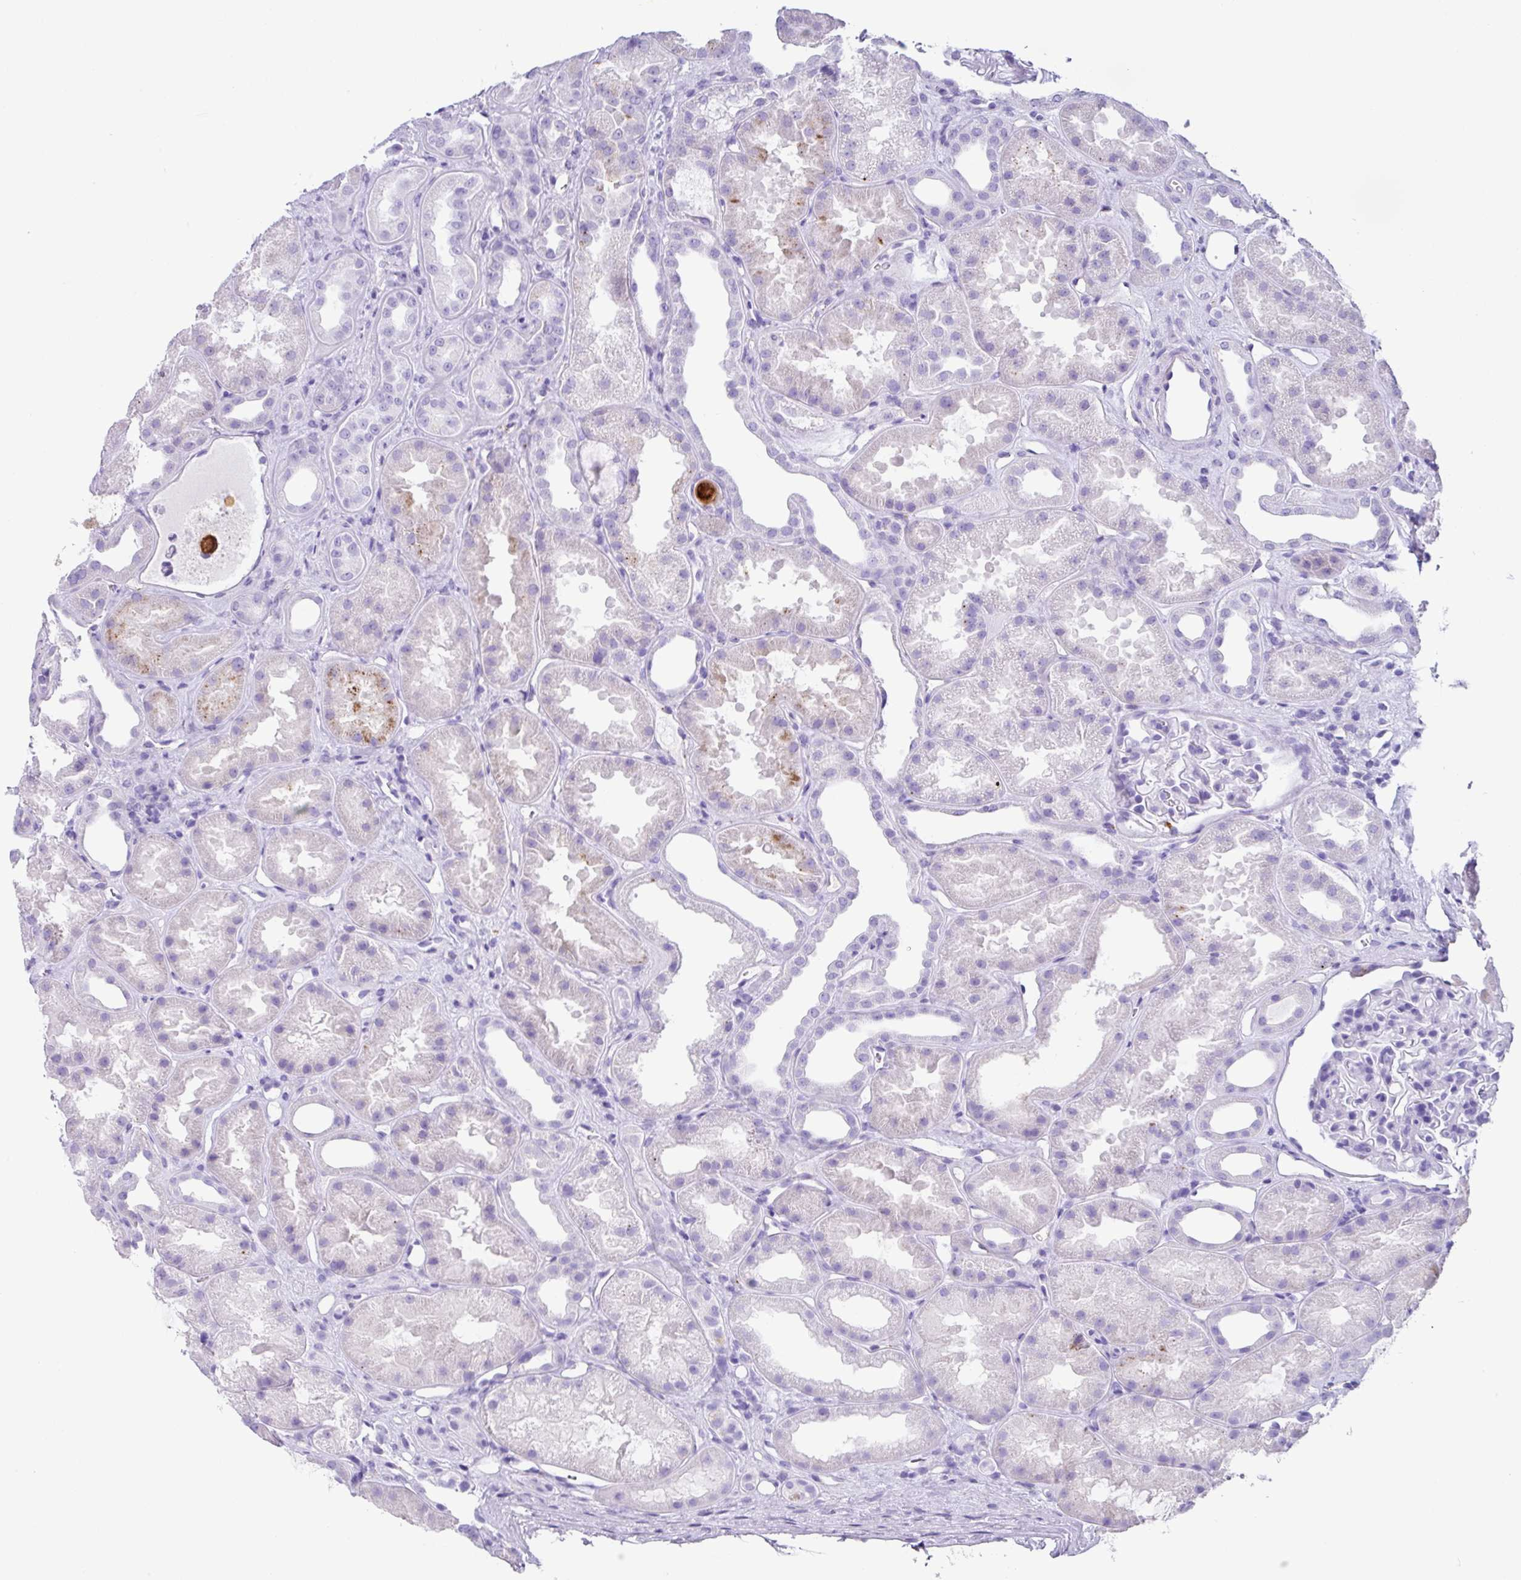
{"staining": {"intensity": "negative", "quantity": "none", "location": "none"}, "tissue": "kidney", "cell_type": "Cells in glomeruli", "image_type": "normal", "snomed": [{"axis": "morphology", "description": "Normal tissue, NOS"}, {"axis": "topography", "description": "Kidney"}], "caption": "High magnification brightfield microscopy of normal kidney stained with DAB (brown) and counterstained with hematoxylin (blue): cells in glomeruli show no significant expression. (DAB (3,3'-diaminobenzidine) immunohistochemistry, high magnification).", "gene": "ZG16", "patient": {"sex": "male", "age": 61}}